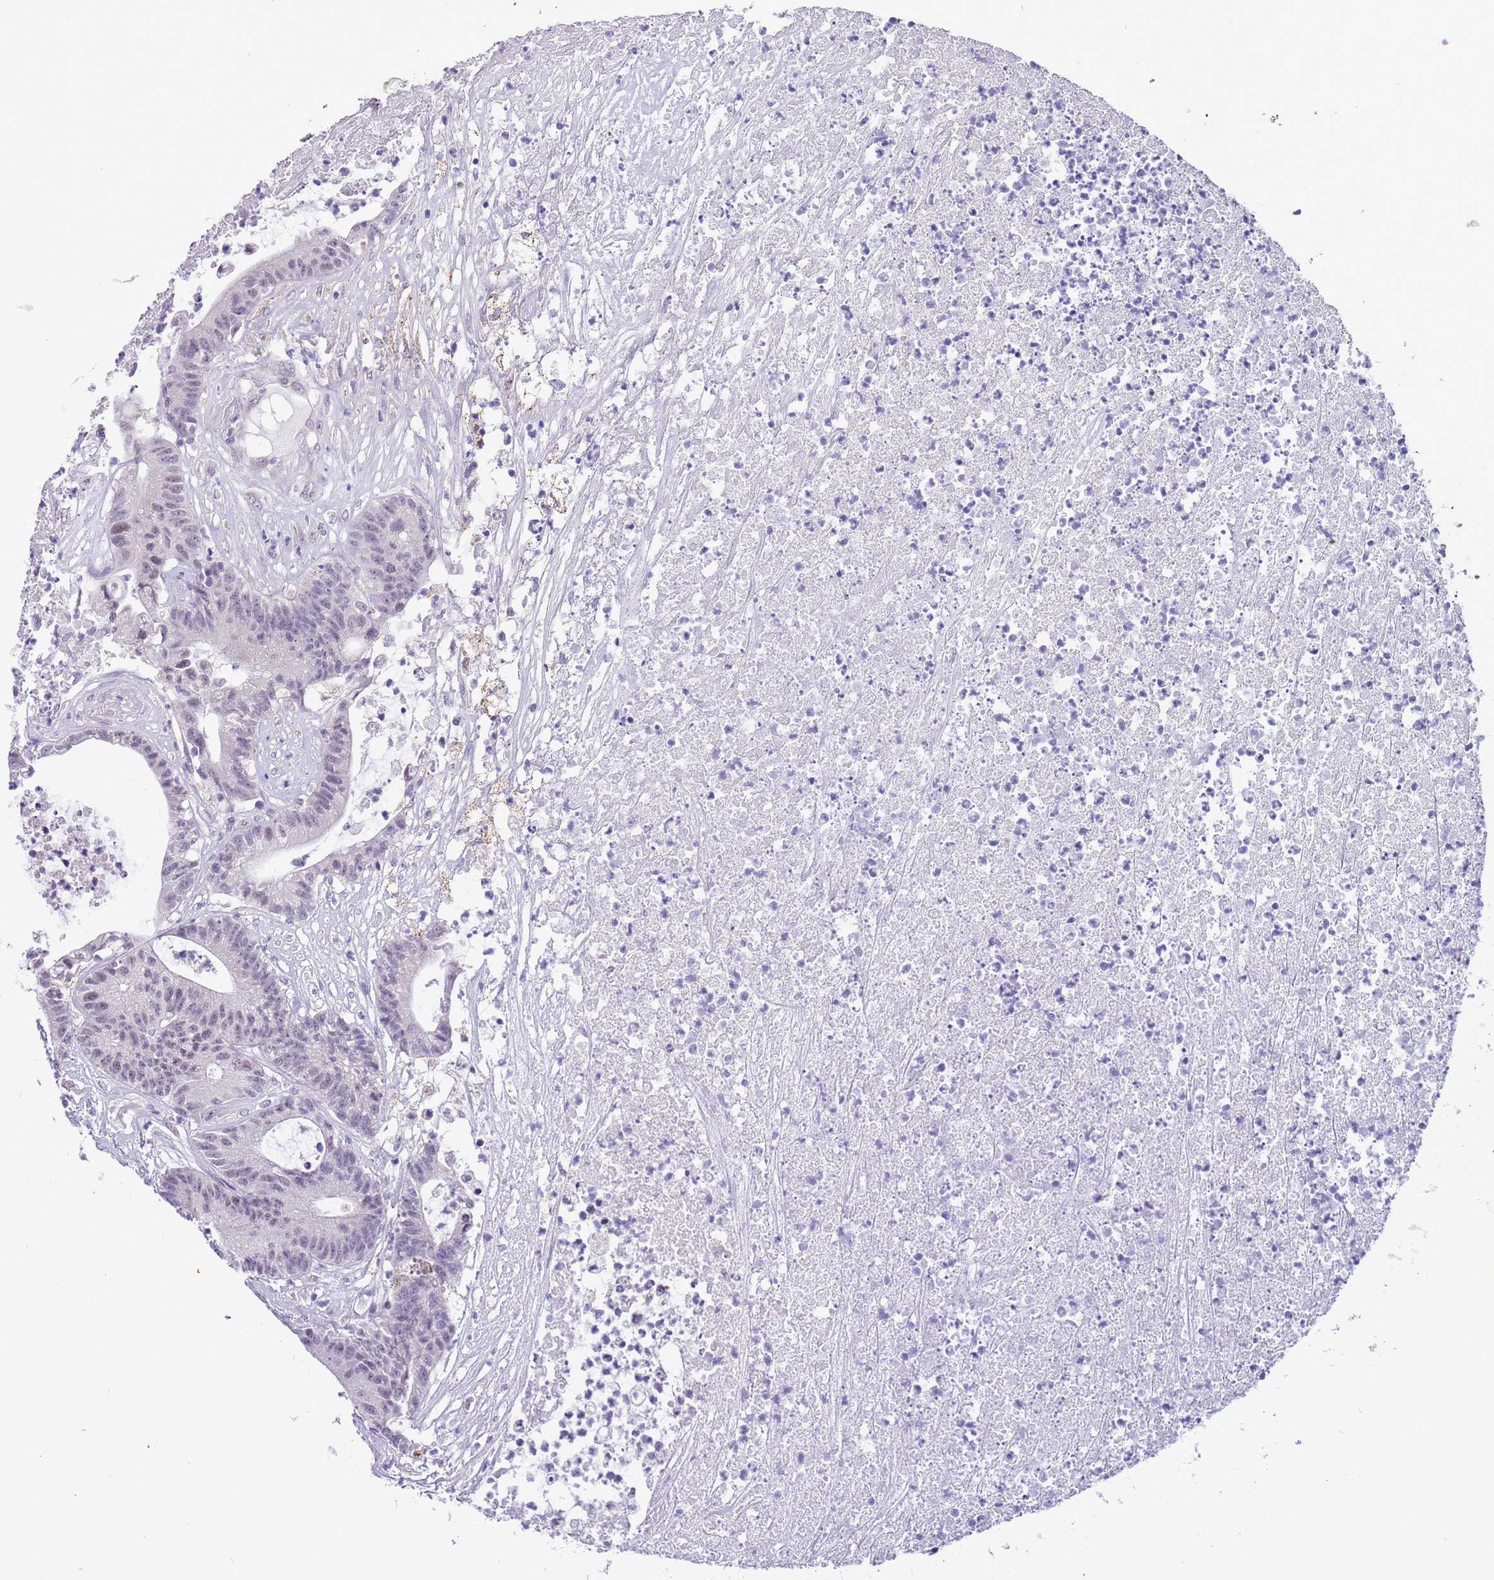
{"staining": {"intensity": "negative", "quantity": "none", "location": "none"}, "tissue": "colorectal cancer", "cell_type": "Tumor cells", "image_type": "cancer", "snomed": [{"axis": "morphology", "description": "Adenocarcinoma, NOS"}, {"axis": "topography", "description": "Colon"}], "caption": "A high-resolution histopathology image shows IHC staining of adenocarcinoma (colorectal), which shows no significant staining in tumor cells.", "gene": "FAM120C", "patient": {"sex": "female", "age": 84}}